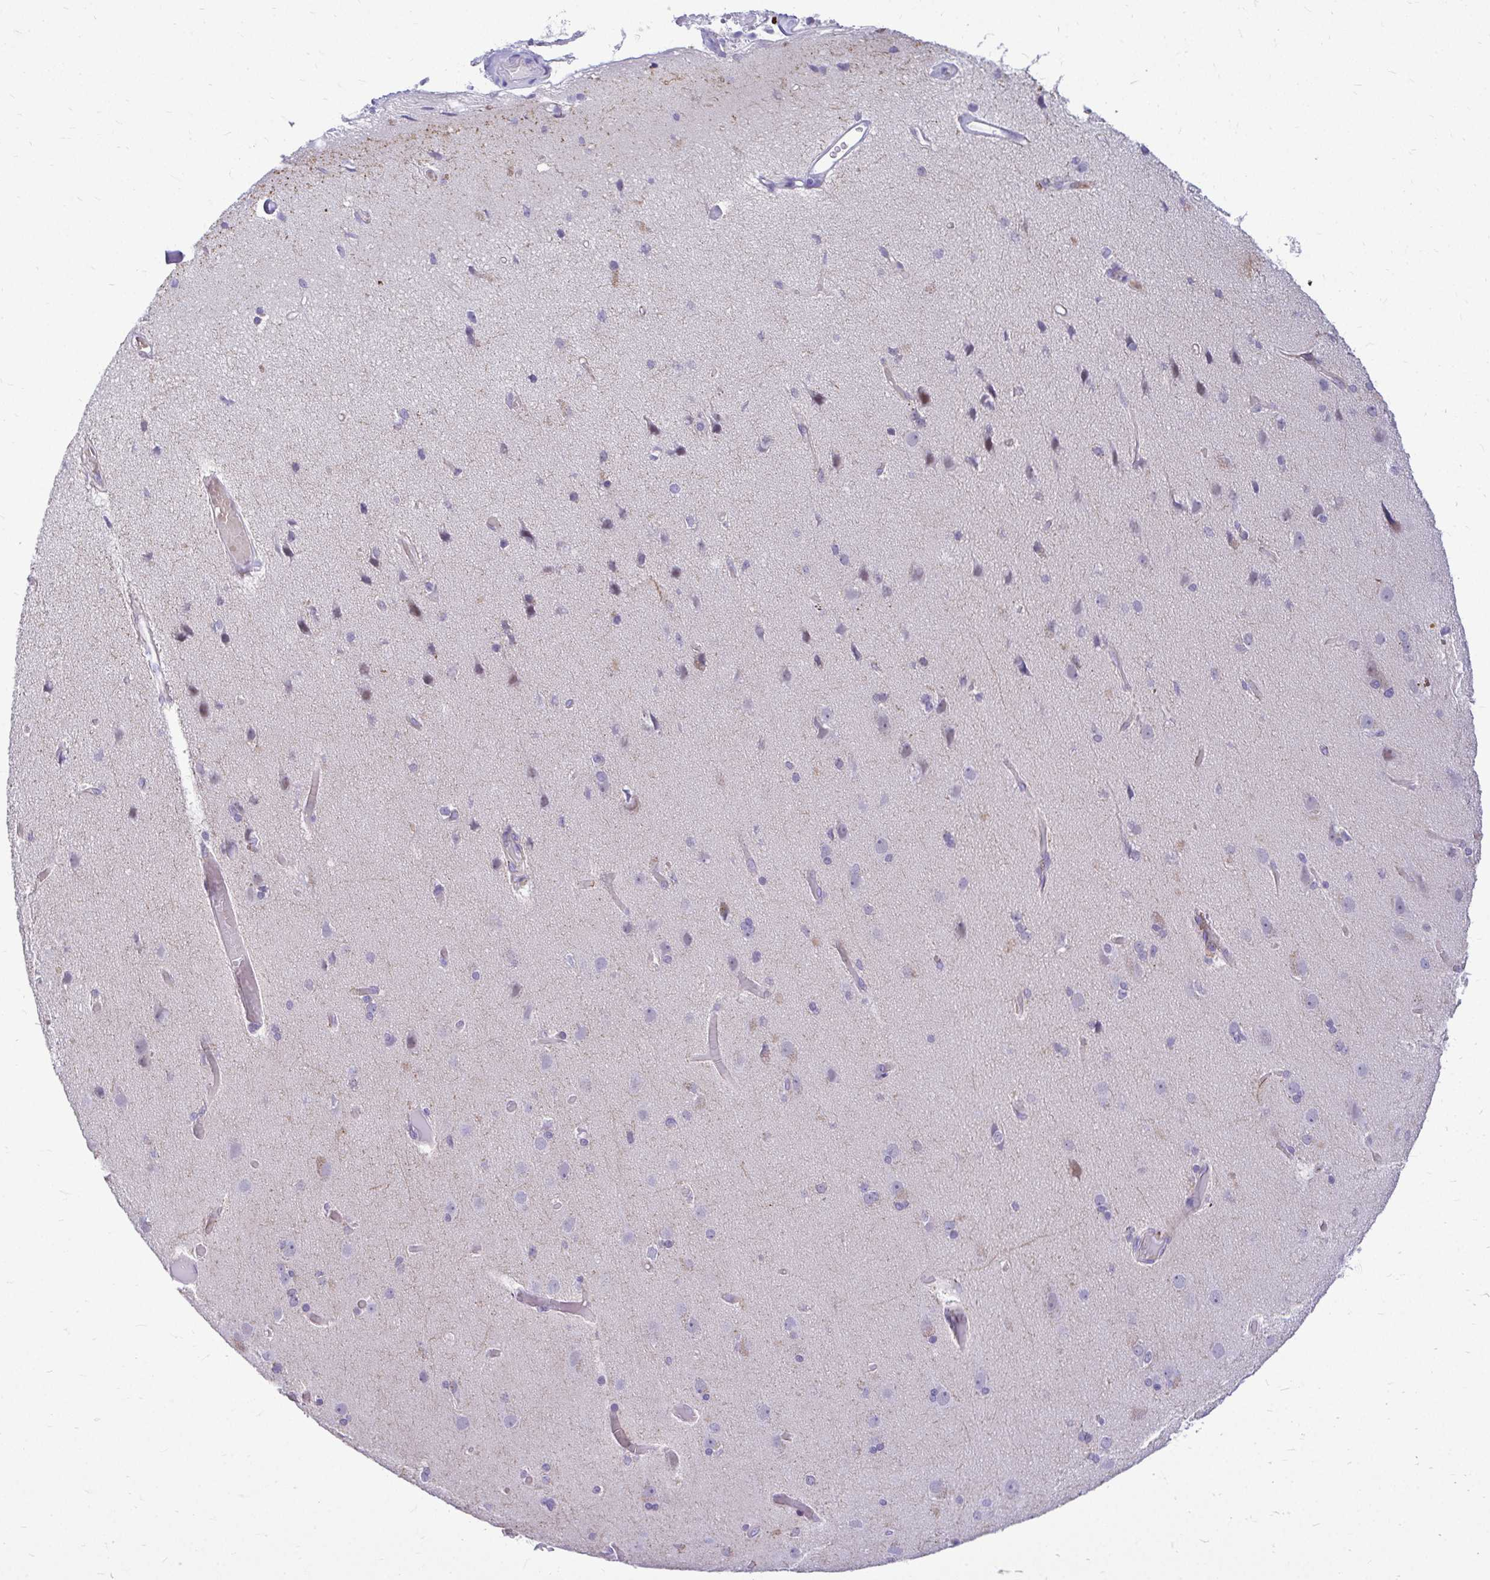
{"staining": {"intensity": "negative", "quantity": "none", "location": "none"}, "tissue": "cerebral cortex", "cell_type": "Endothelial cells", "image_type": "normal", "snomed": [{"axis": "morphology", "description": "Normal tissue, NOS"}, {"axis": "morphology", "description": "Glioma, malignant, High grade"}, {"axis": "topography", "description": "Cerebral cortex"}], "caption": "The image displays no significant staining in endothelial cells of cerebral cortex.", "gene": "ZSWIM9", "patient": {"sex": "male", "age": 71}}